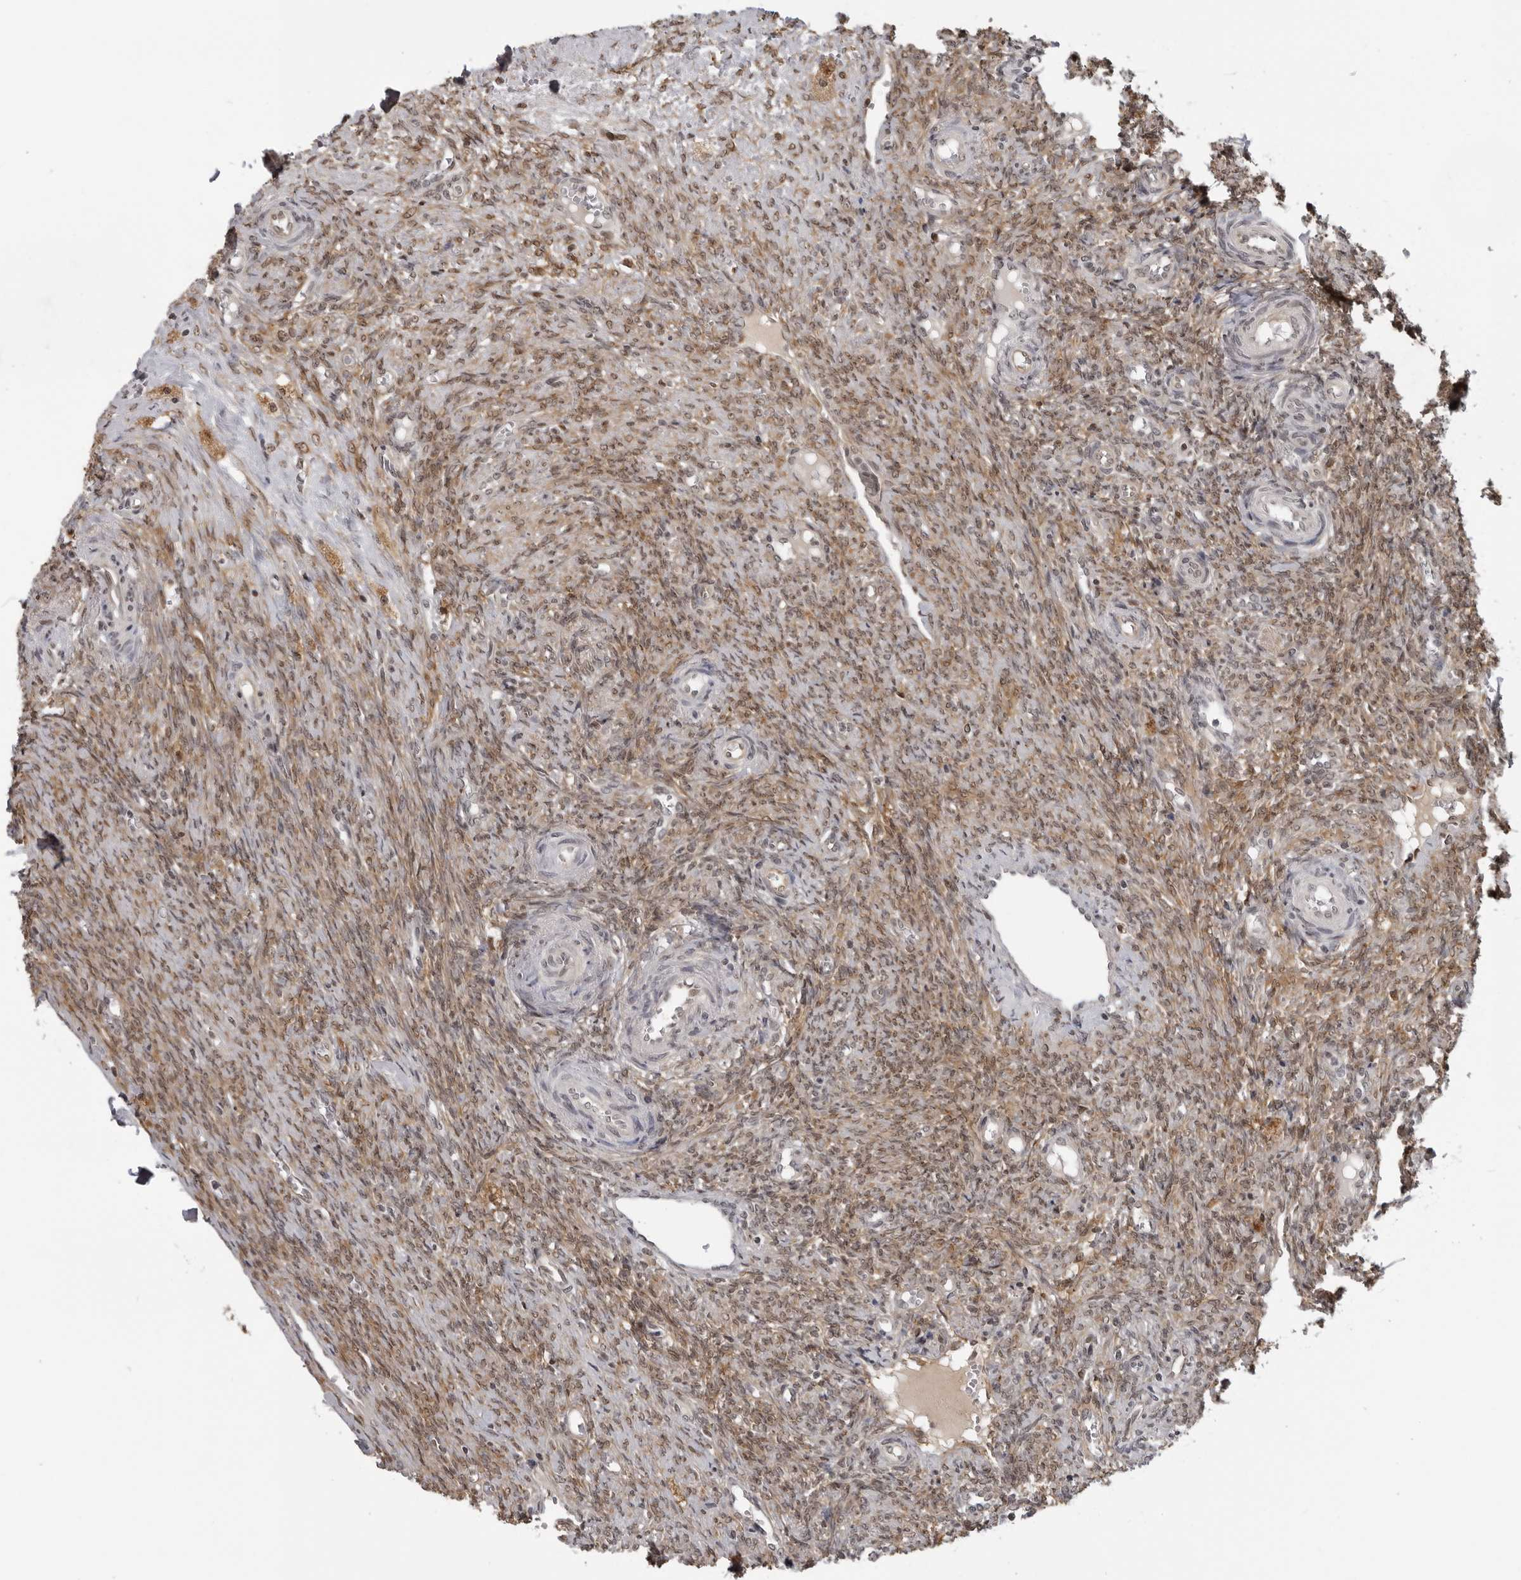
{"staining": {"intensity": "moderate", "quantity": "25%-75%", "location": "cytoplasmic/membranous,nuclear"}, "tissue": "ovary", "cell_type": "Ovarian stroma cells", "image_type": "normal", "snomed": [{"axis": "morphology", "description": "Normal tissue, NOS"}, {"axis": "topography", "description": "Ovary"}], "caption": "Immunohistochemistry (IHC) of unremarkable ovary reveals medium levels of moderate cytoplasmic/membranous,nuclear positivity in approximately 25%-75% of ovarian stroma cells.", "gene": "MAF", "patient": {"sex": "female", "age": 41}}